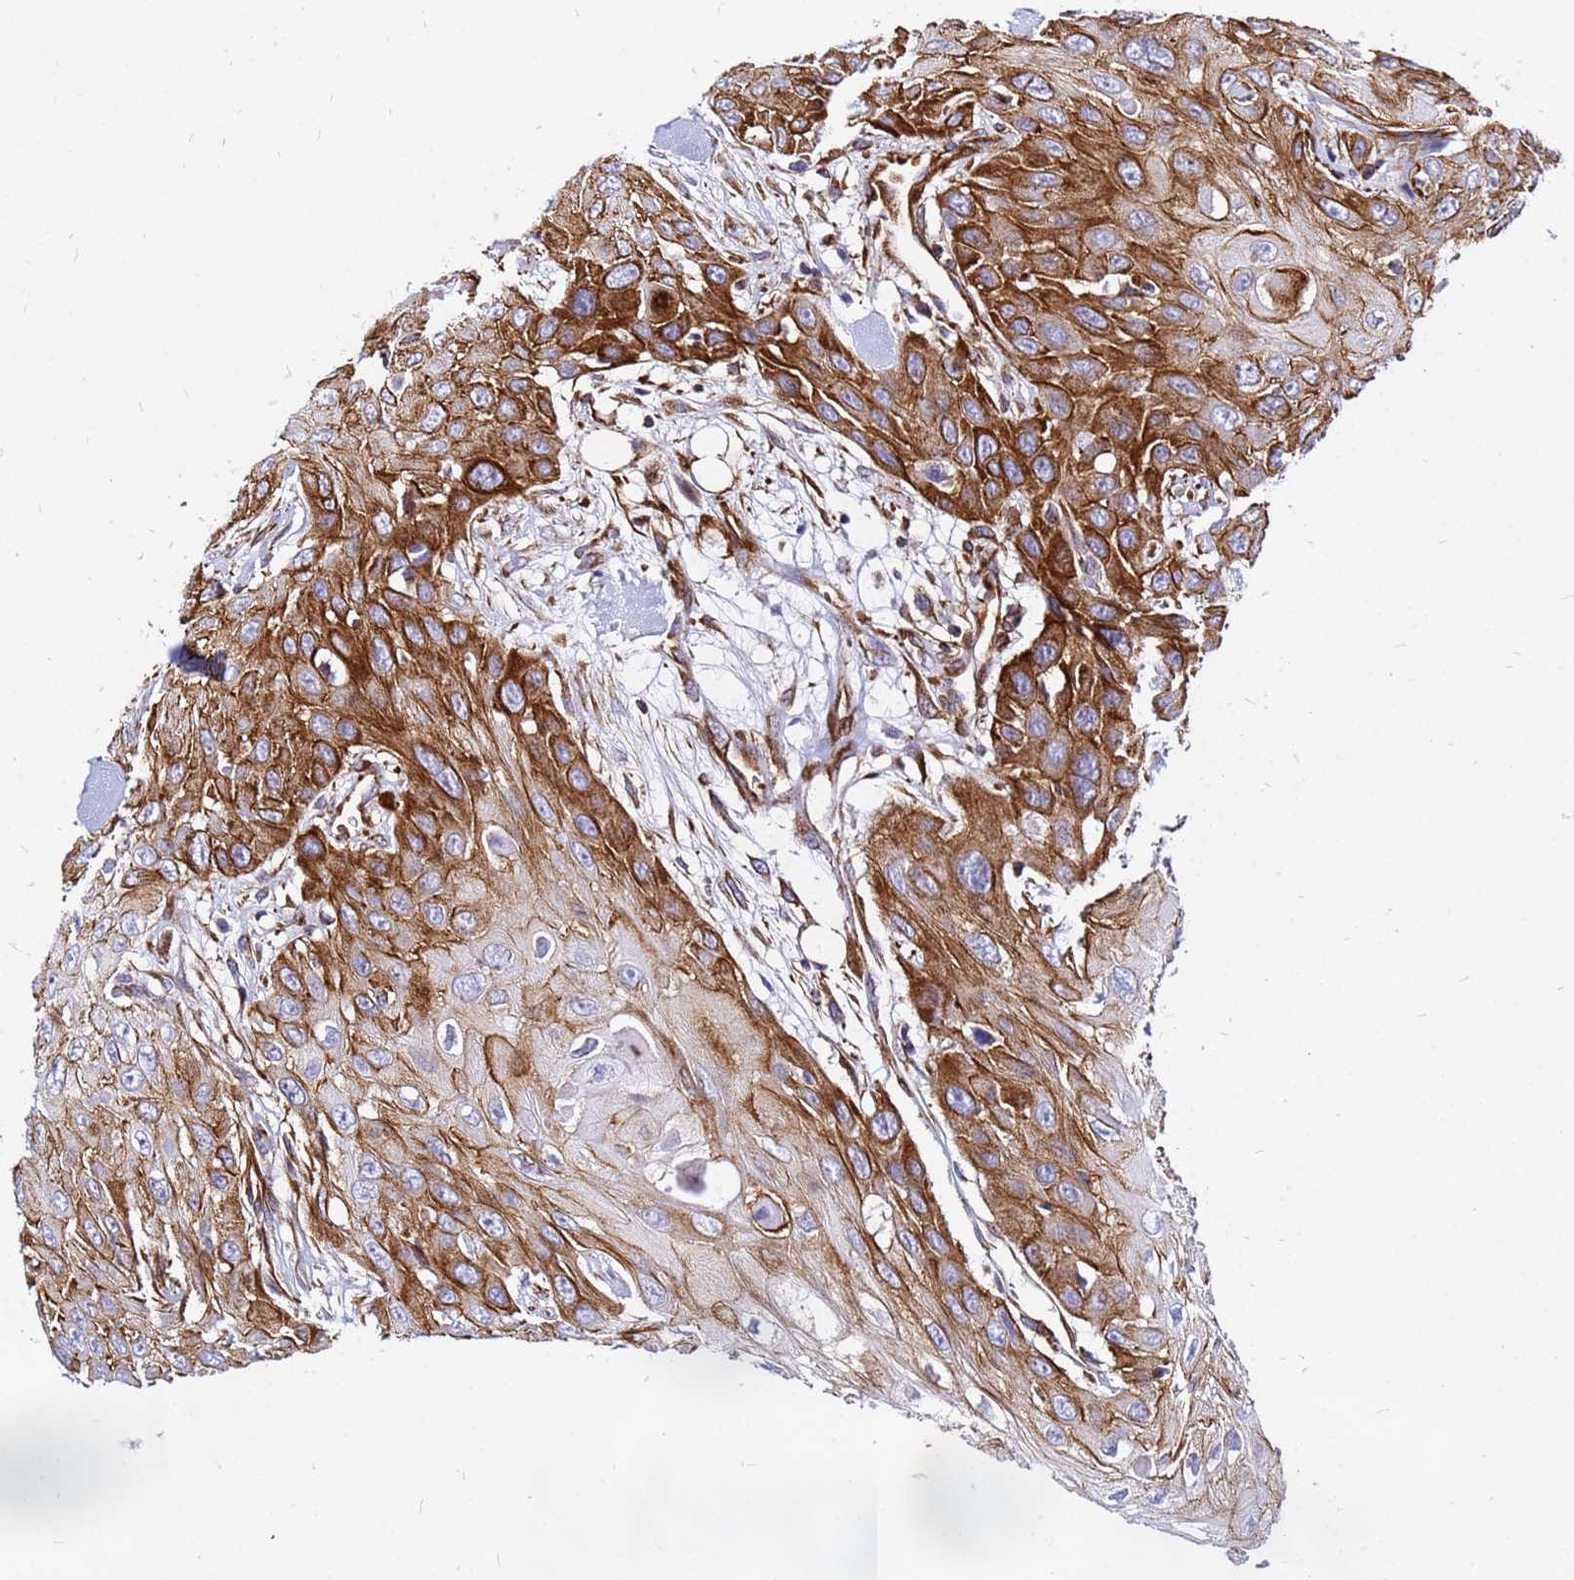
{"staining": {"intensity": "moderate", "quantity": ">75%", "location": "cytoplasmic/membranous"}, "tissue": "head and neck cancer", "cell_type": "Tumor cells", "image_type": "cancer", "snomed": [{"axis": "morphology", "description": "Squamous cell carcinoma, NOS"}, {"axis": "topography", "description": "Head-Neck"}], "caption": "Protein expression analysis of human head and neck cancer (squamous cell carcinoma) reveals moderate cytoplasmic/membranous expression in about >75% of tumor cells.", "gene": "TUBA8", "patient": {"sex": "male", "age": 81}}